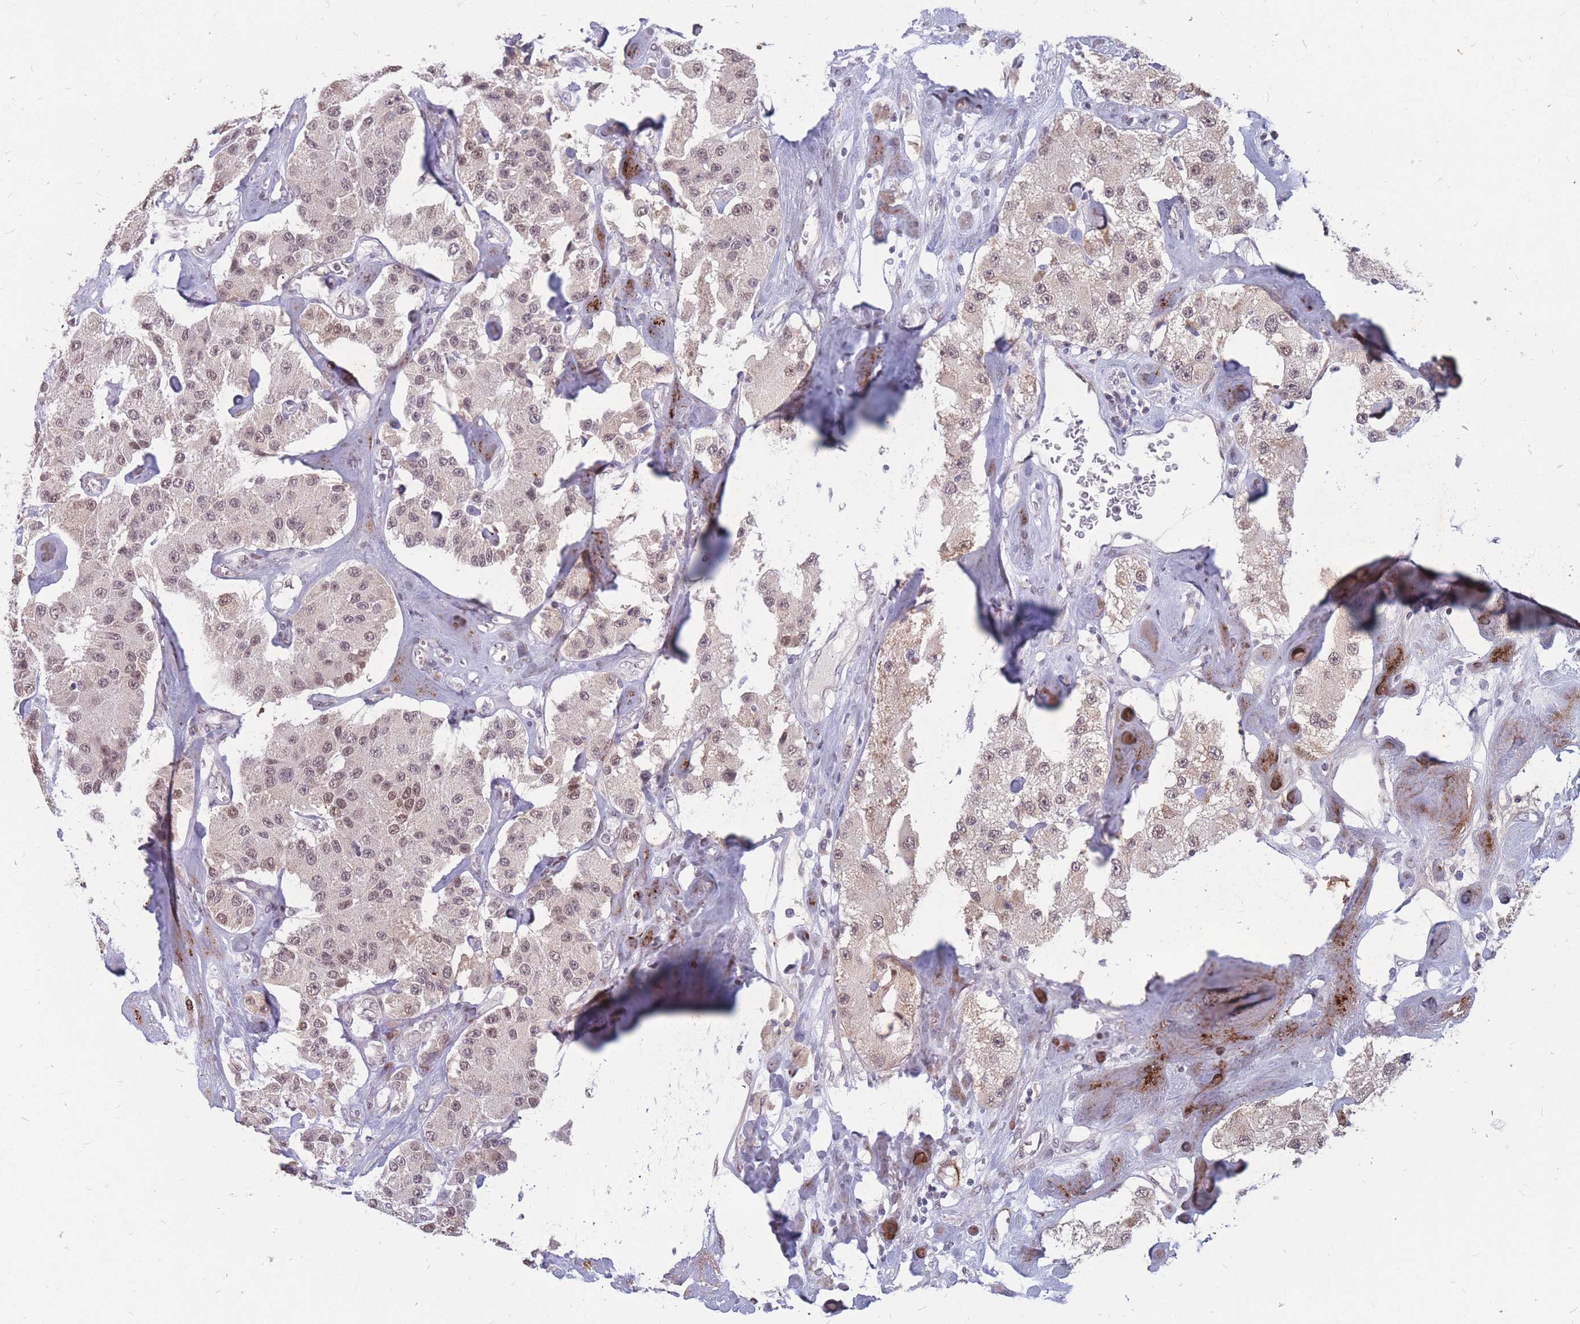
{"staining": {"intensity": "weak", "quantity": ">75%", "location": "nuclear"}, "tissue": "carcinoid", "cell_type": "Tumor cells", "image_type": "cancer", "snomed": [{"axis": "morphology", "description": "Carcinoid, malignant, NOS"}, {"axis": "topography", "description": "Pancreas"}], "caption": "Immunohistochemistry micrograph of neoplastic tissue: malignant carcinoid stained using IHC displays low levels of weak protein expression localized specifically in the nuclear of tumor cells, appearing as a nuclear brown color.", "gene": "ADD2", "patient": {"sex": "male", "age": 41}}